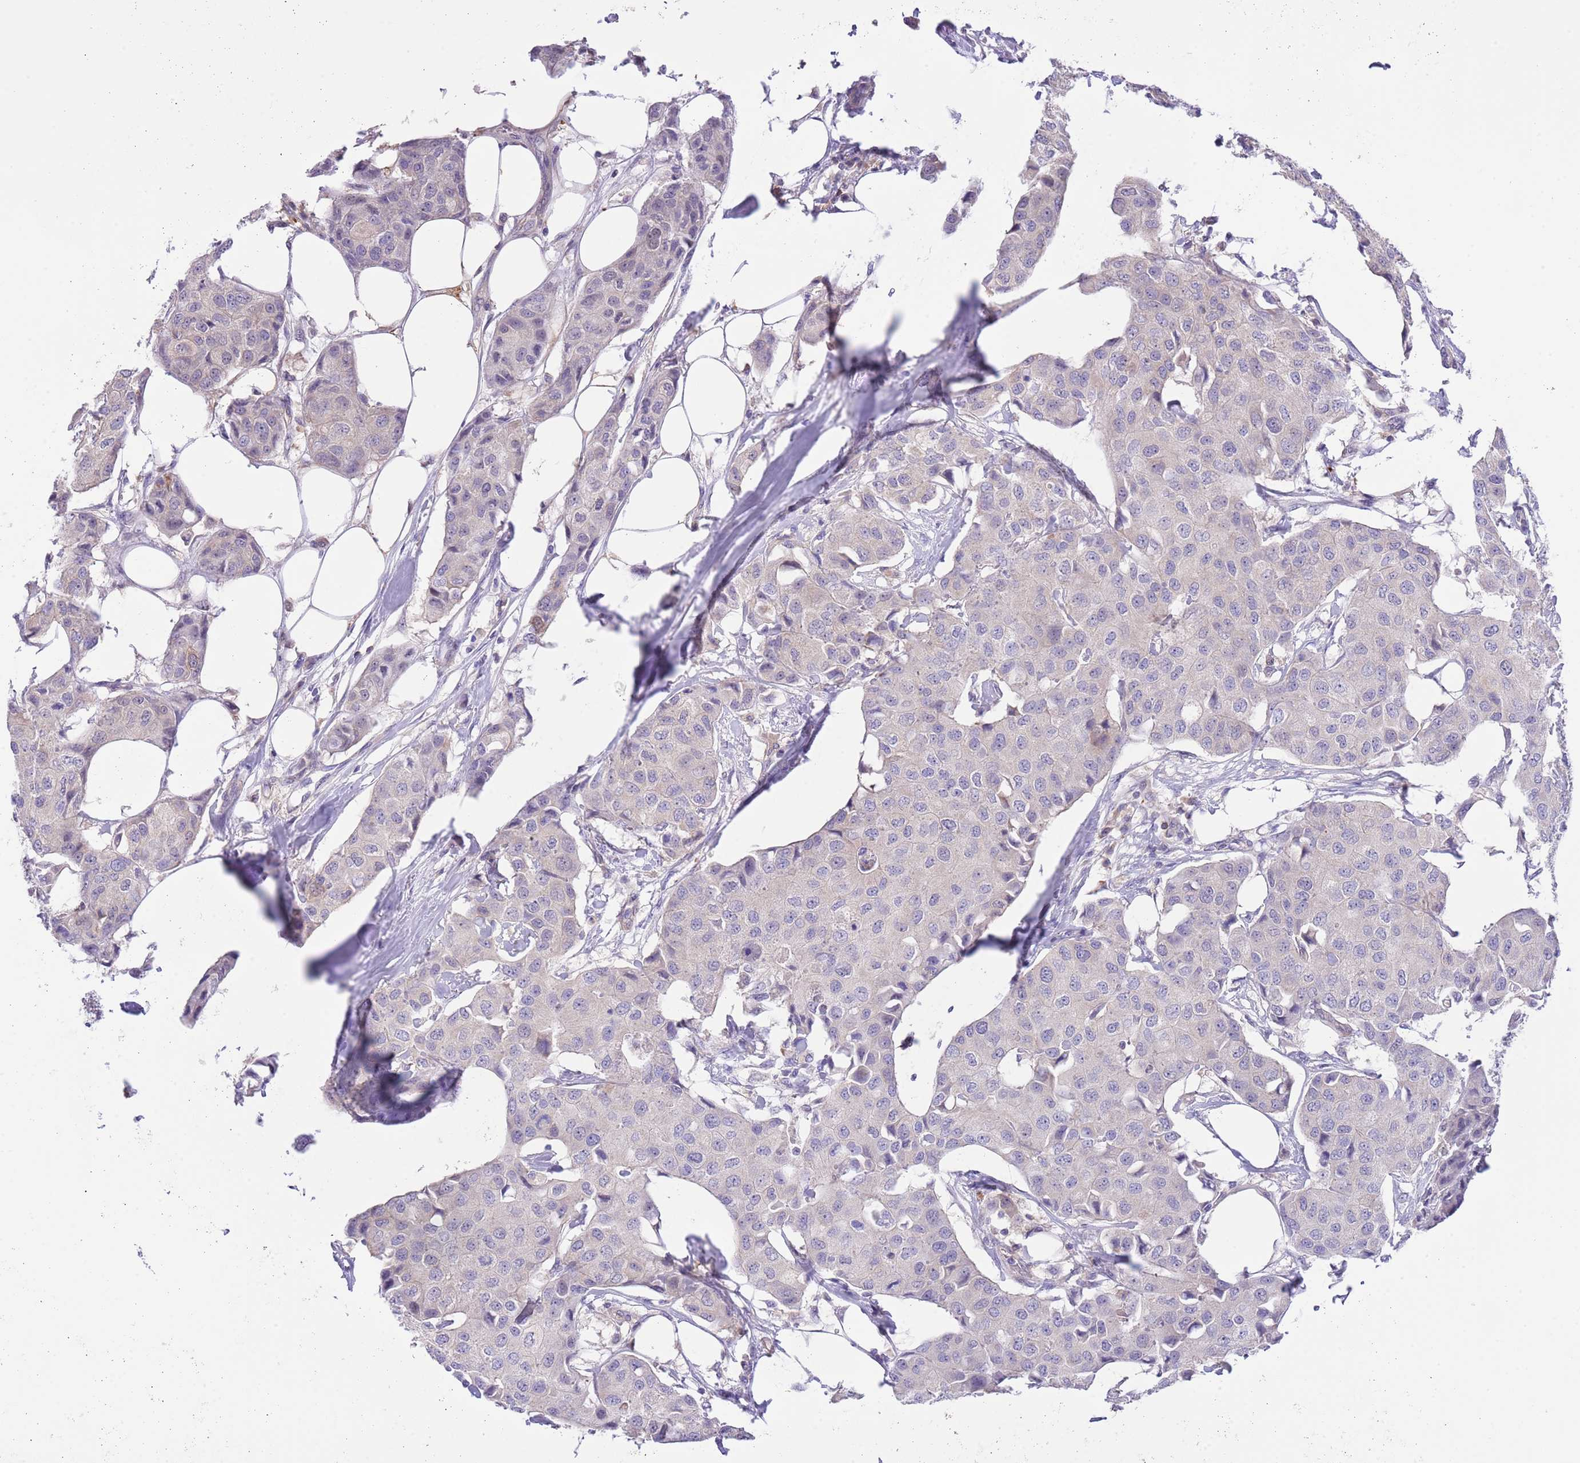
{"staining": {"intensity": "negative", "quantity": "none", "location": "none"}, "tissue": "breast cancer", "cell_type": "Tumor cells", "image_type": "cancer", "snomed": [{"axis": "morphology", "description": "Duct carcinoma"}, {"axis": "topography", "description": "Breast"}], "caption": "Immunohistochemical staining of breast cancer shows no significant staining in tumor cells. (Brightfield microscopy of DAB immunohistochemistry (IHC) at high magnification).", "gene": "PRR32", "patient": {"sex": "female", "age": 80}}